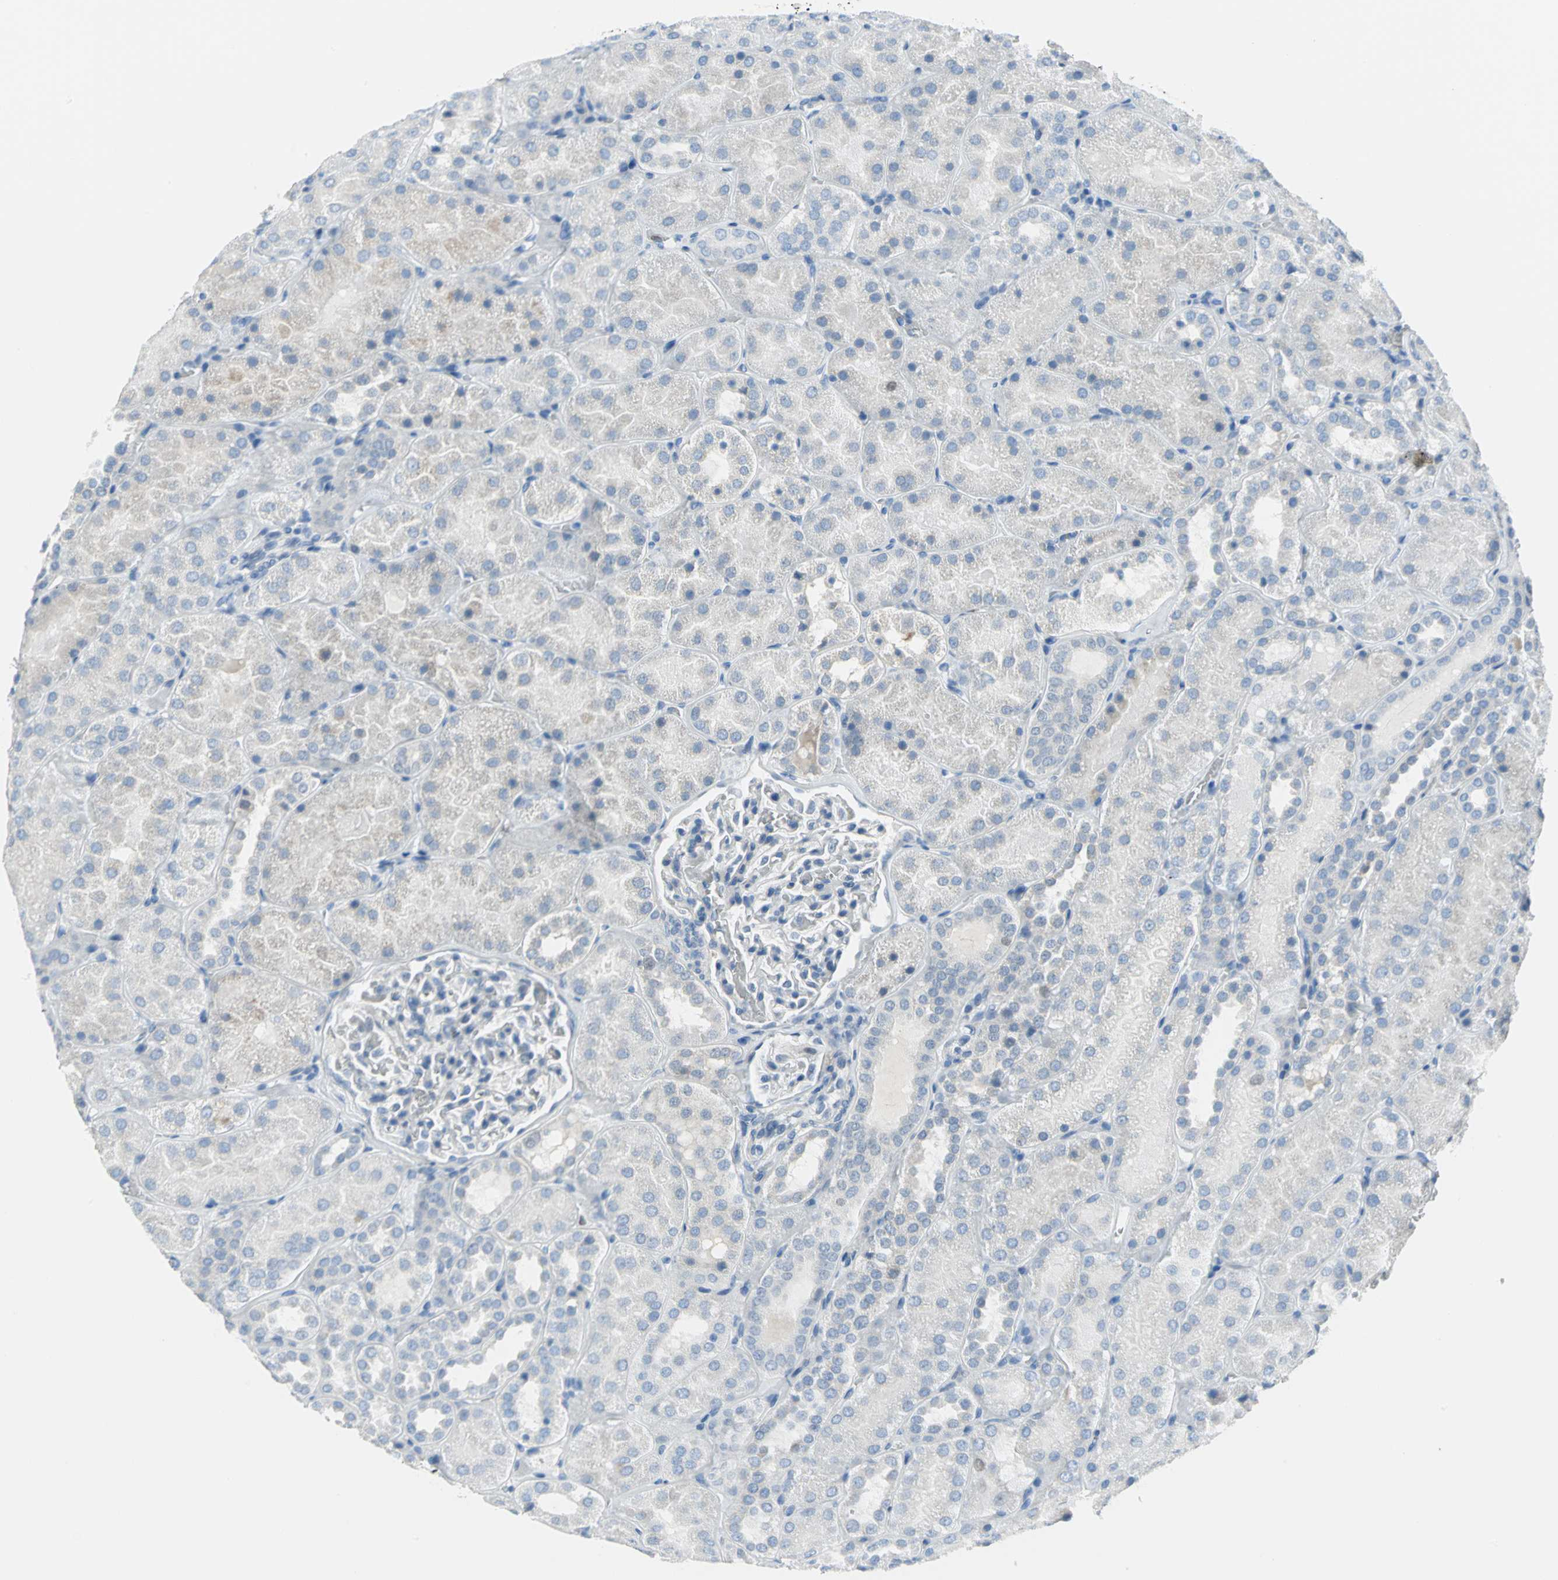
{"staining": {"intensity": "negative", "quantity": "none", "location": "none"}, "tissue": "kidney", "cell_type": "Cells in glomeruli", "image_type": "normal", "snomed": [{"axis": "morphology", "description": "Normal tissue, NOS"}, {"axis": "topography", "description": "Kidney"}], "caption": "The histopathology image demonstrates no staining of cells in glomeruli in benign kidney.", "gene": "MCM3", "patient": {"sex": "male", "age": 28}}